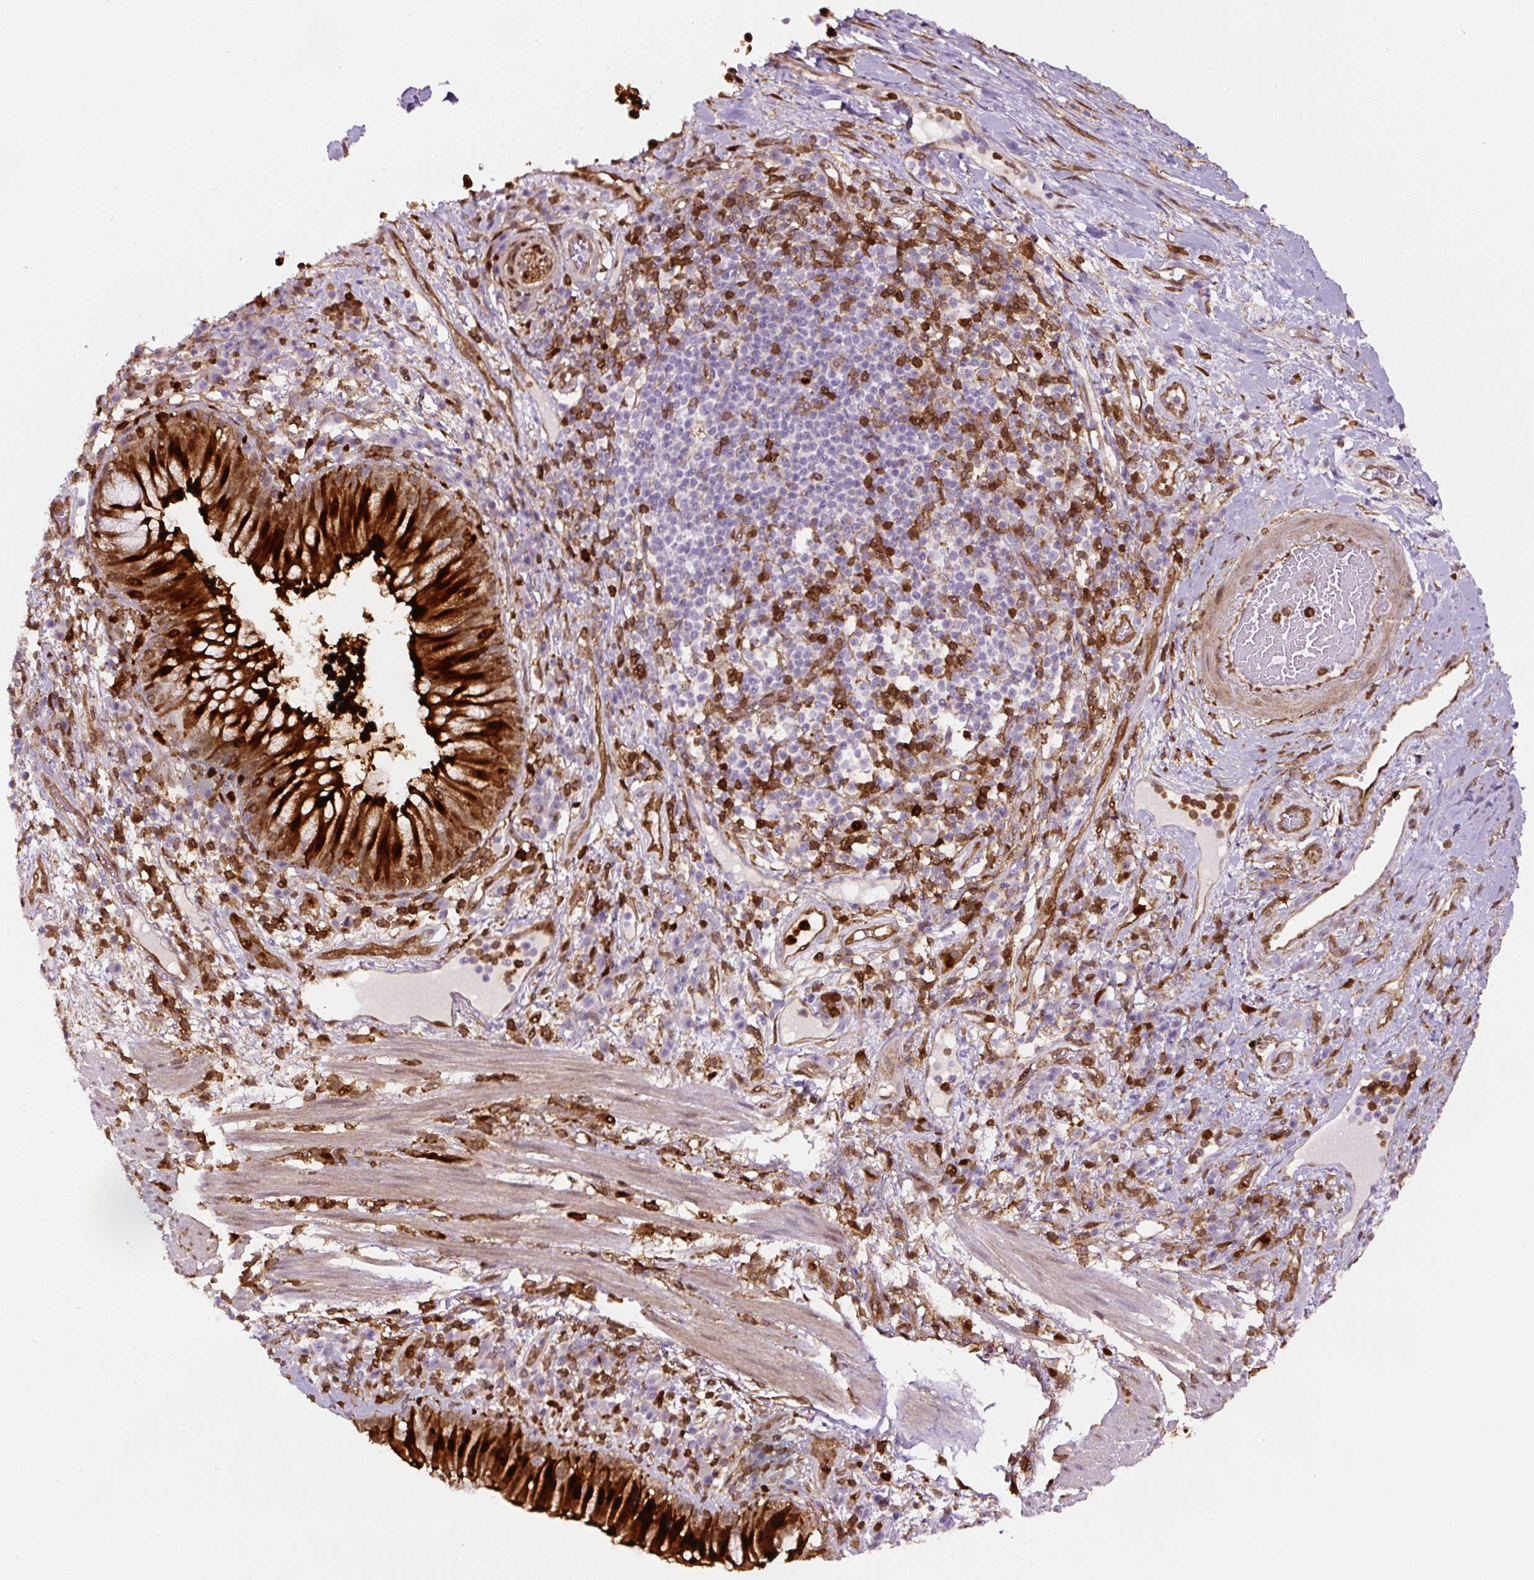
{"staining": {"intensity": "strong", "quantity": ">75%", "location": "cytoplasmic/membranous,nuclear"}, "tissue": "bronchus", "cell_type": "Respiratory epithelial cells", "image_type": "normal", "snomed": [{"axis": "morphology", "description": "Normal tissue, NOS"}, {"axis": "topography", "description": "Cartilage tissue"}, {"axis": "topography", "description": "Bronchus"}], "caption": "Brown immunohistochemical staining in normal bronchus shows strong cytoplasmic/membranous,nuclear positivity in about >75% of respiratory epithelial cells.", "gene": "ANXA1", "patient": {"sex": "male", "age": 56}}